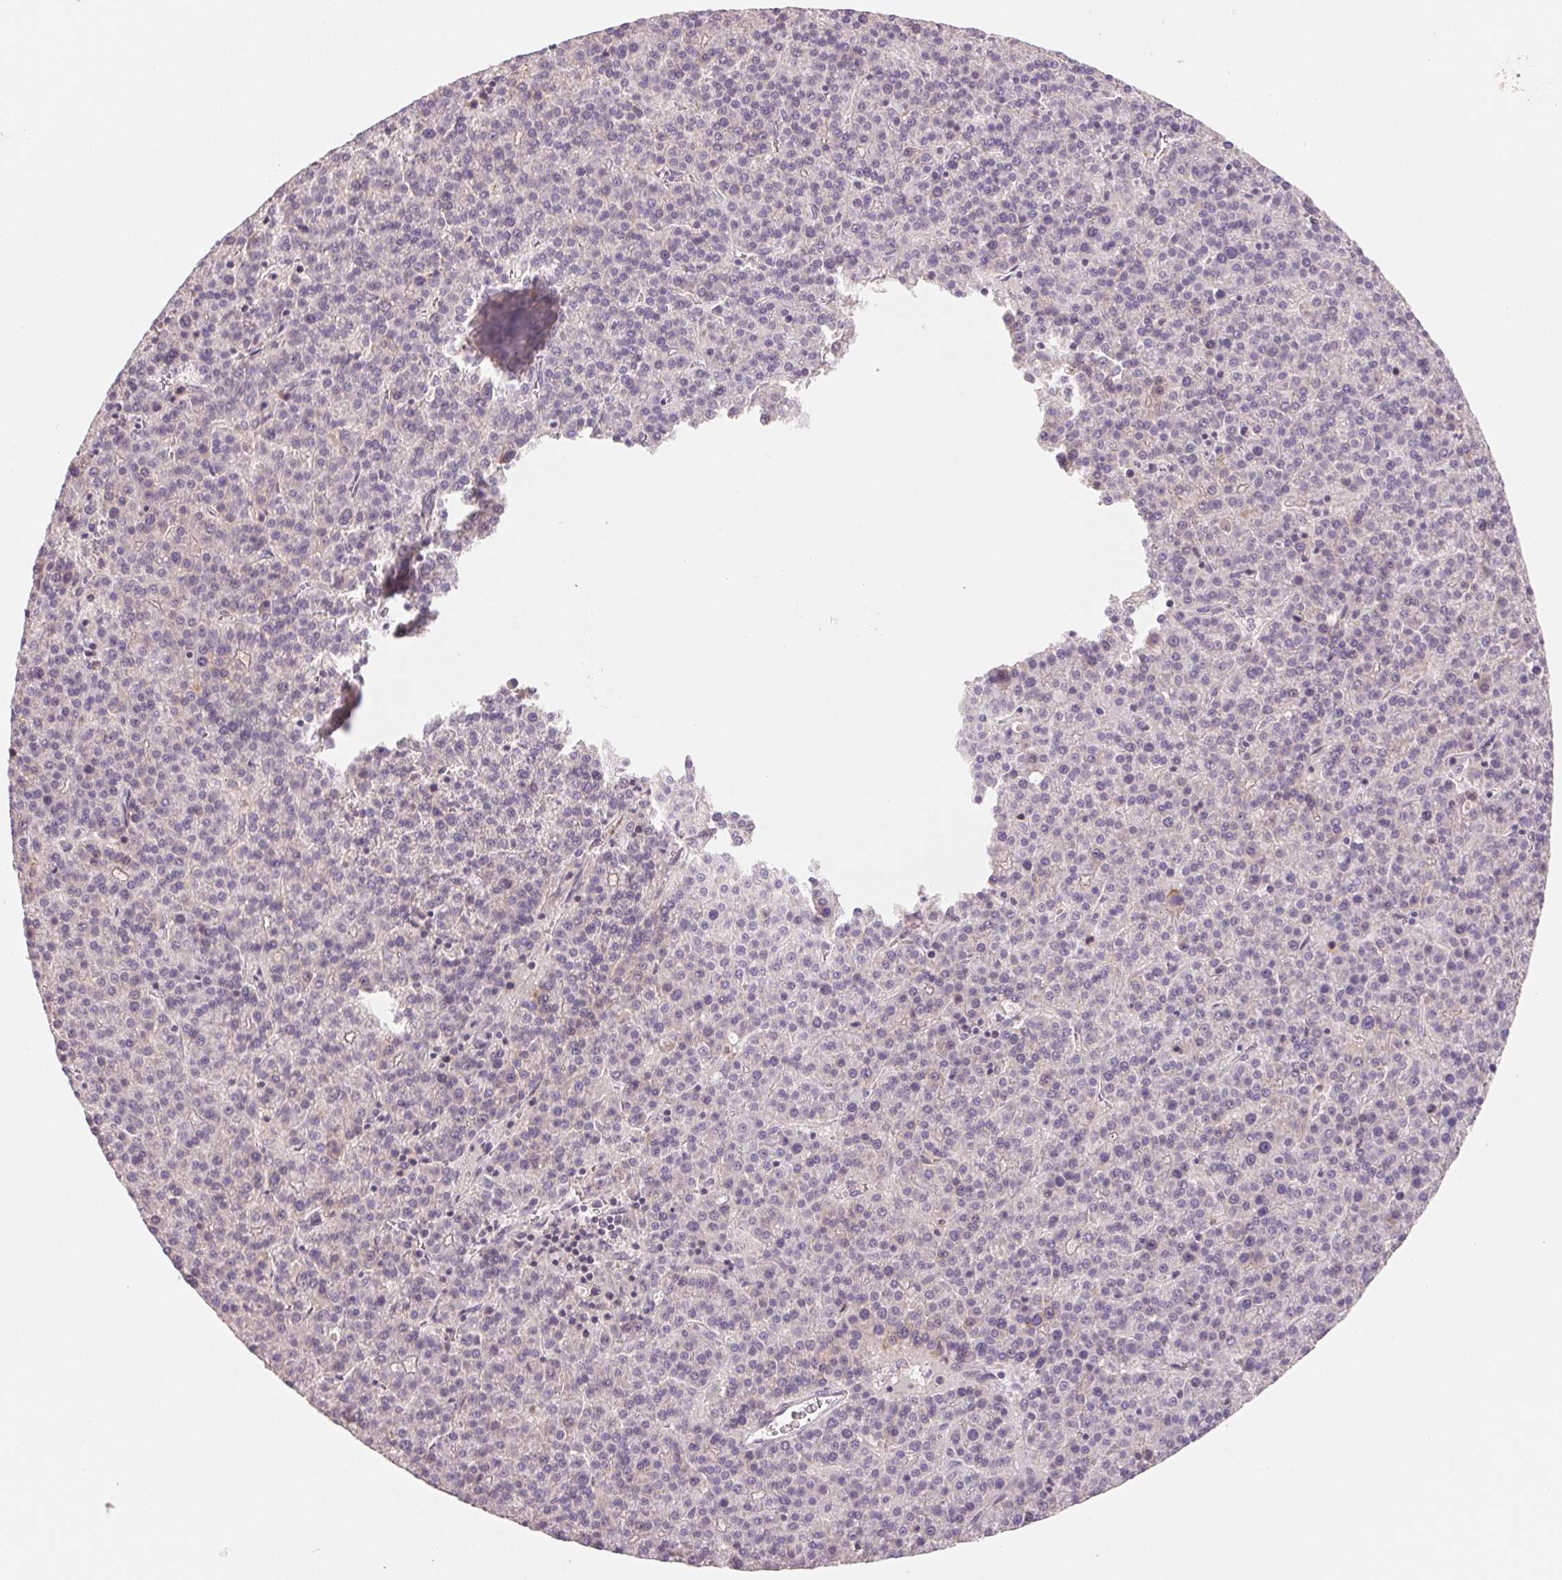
{"staining": {"intensity": "weak", "quantity": "<25%", "location": "cytoplasmic/membranous"}, "tissue": "liver cancer", "cell_type": "Tumor cells", "image_type": "cancer", "snomed": [{"axis": "morphology", "description": "Carcinoma, Hepatocellular, NOS"}, {"axis": "topography", "description": "Liver"}], "caption": "An immunohistochemistry (IHC) micrograph of liver hepatocellular carcinoma is shown. There is no staining in tumor cells of liver hepatocellular carcinoma.", "gene": "AQP8", "patient": {"sex": "female", "age": 58}}